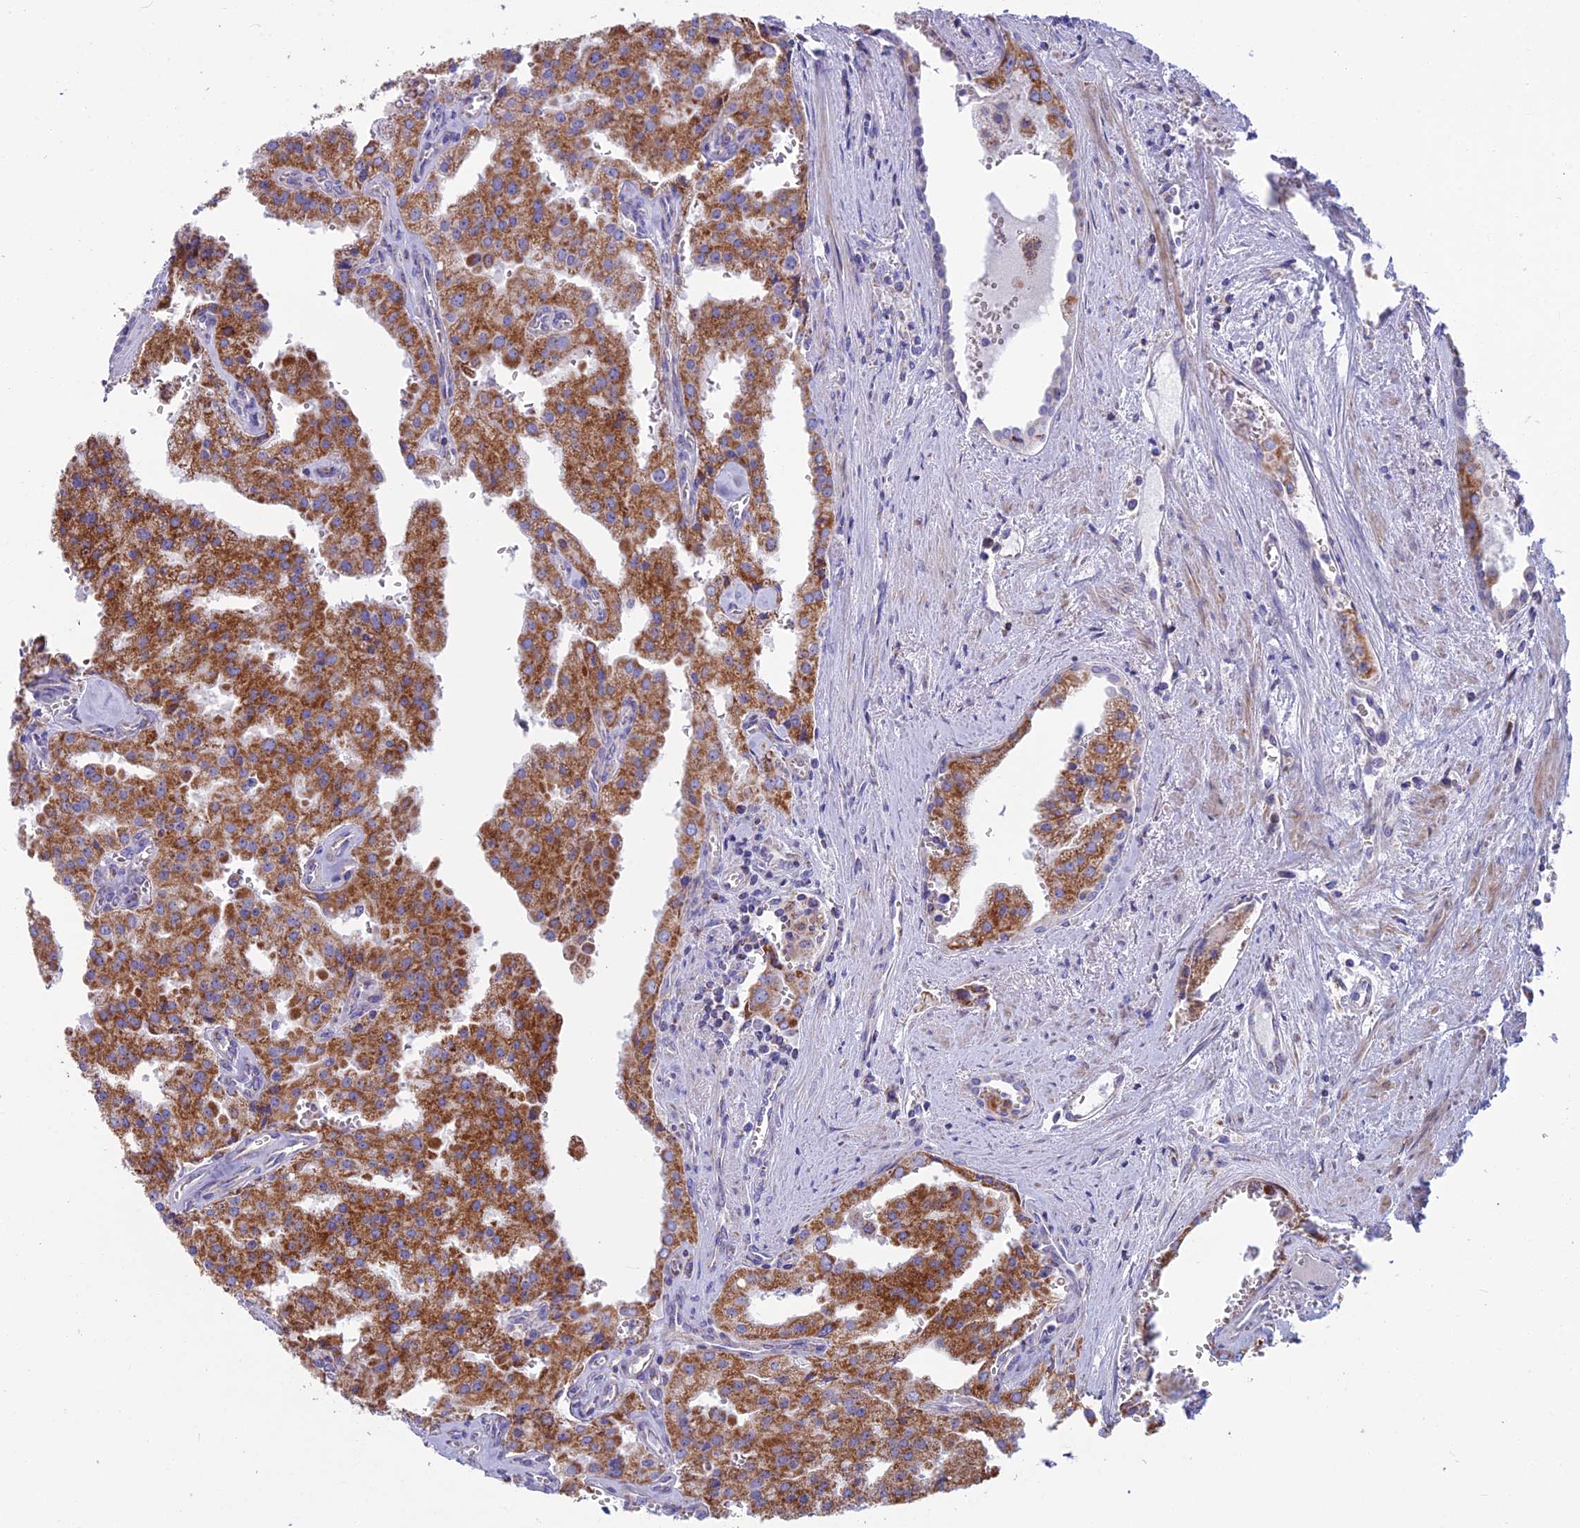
{"staining": {"intensity": "moderate", "quantity": ">75%", "location": "cytoplasmic/membranous"}, "tissue": "prostate cancer", "cell_type": "Tumor cells", "image_type": "cancer", "snomed": [{"axis": "morphology", "description": "Adenocarcinoma, High grade"}, {"axis": "topography", "description": "Prostate"}], "caption": "Protein analysis of prostate cancer tissue reveals moderate cytoplasmic/membranous staining in approximately >75% of tumor cells.", "gene": "CS", "patient": {"sex": "male", "age": 68}}